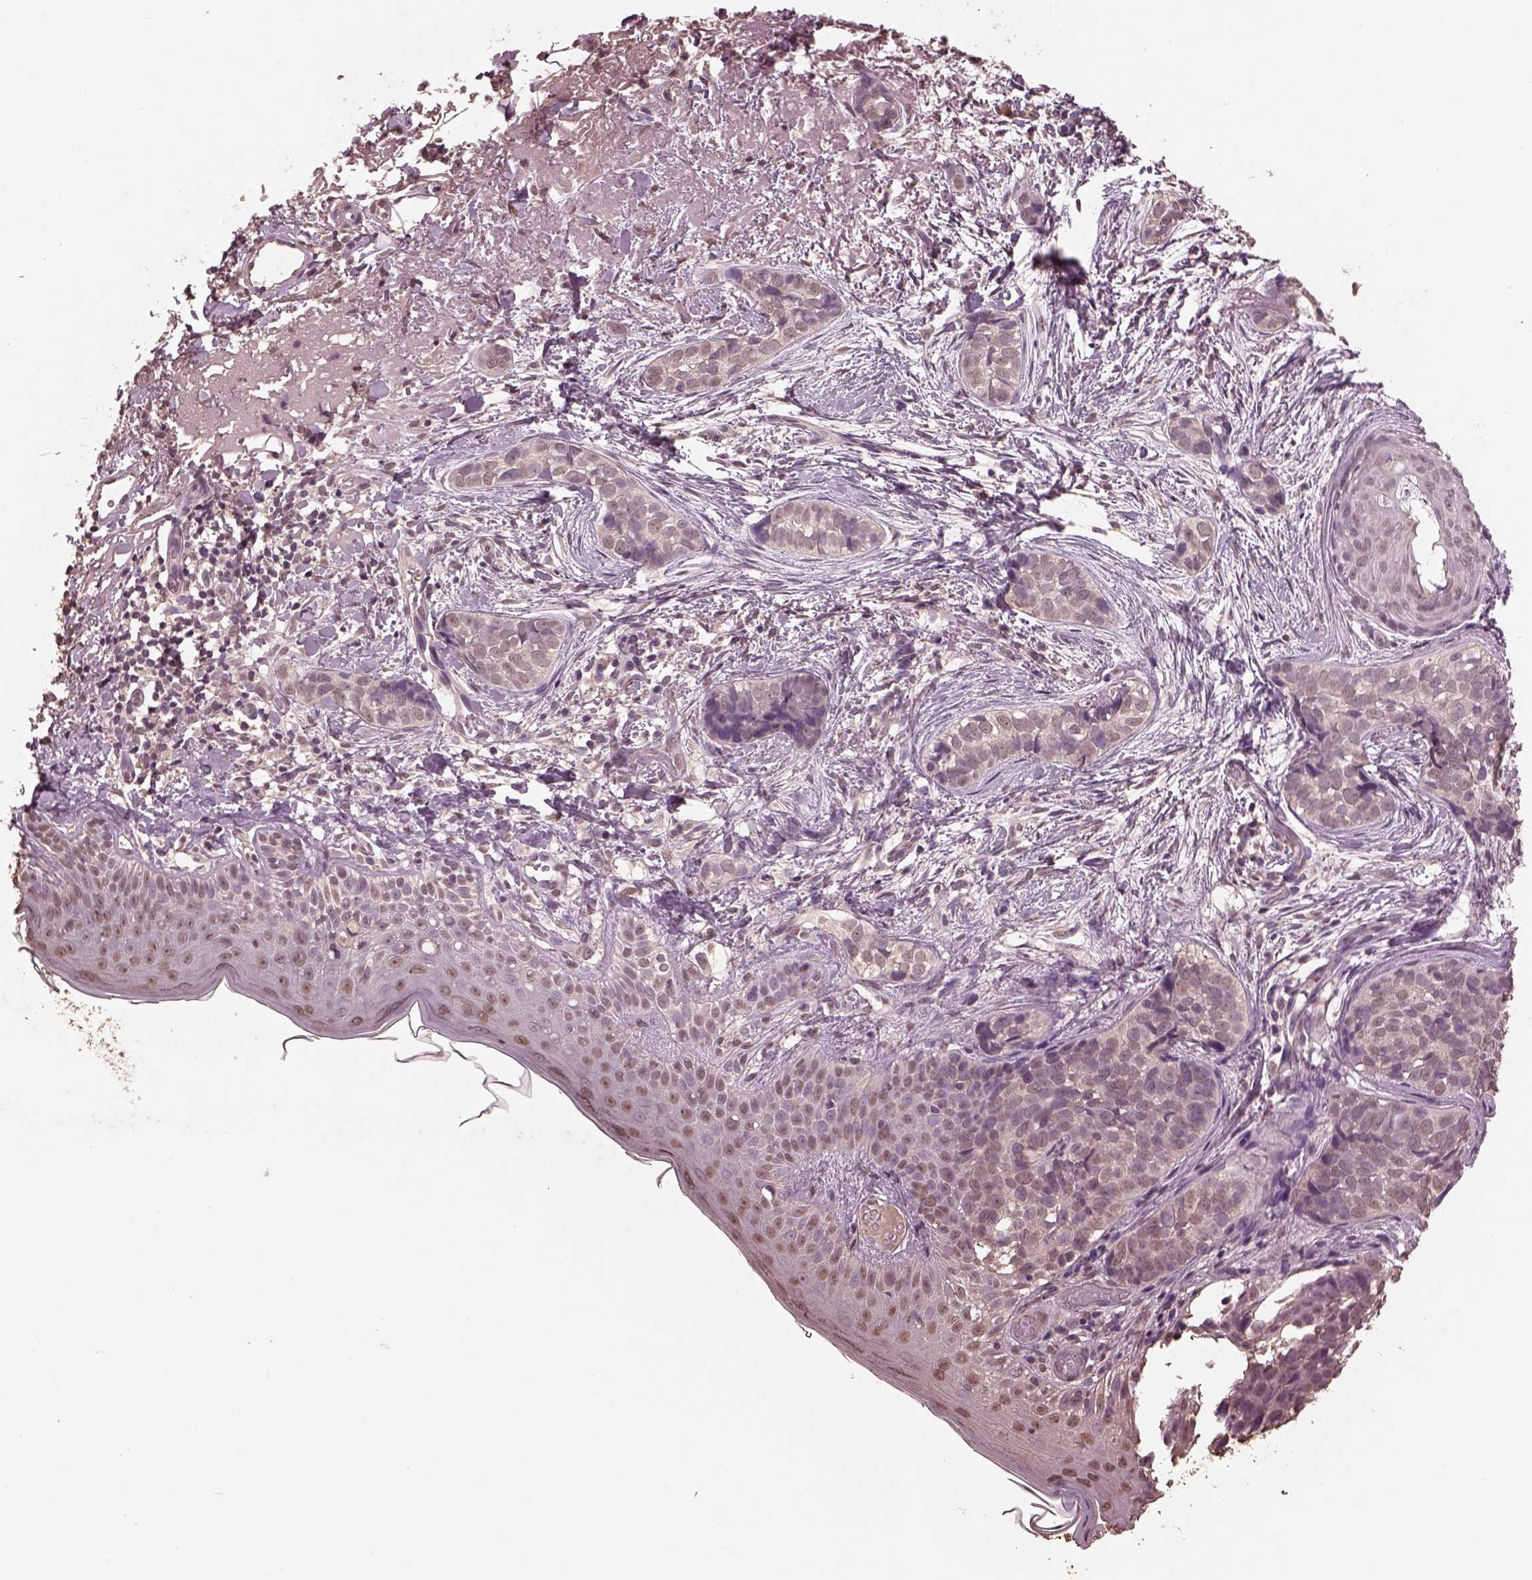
{"staining": {"intensity": "weak", "quantity": "<25%", "location": "nuclear"}, "tissue": "skin cancer", "cell_type": "Tumor cells", "image_type": "cancer", "snomed": [{"axis": "morphology", "description": "Basal cell carcinoma"}, {"axis": "topography", "description": "Skin"}], "caption": "This image is of skin cancer stained with immunohistochemistry to label a protein in brown with the nuclei are counter-stained blue. There is no expression in tumor cells.", "gene": "CPT1C", "patient": {"sex": "male", "age": 87}}